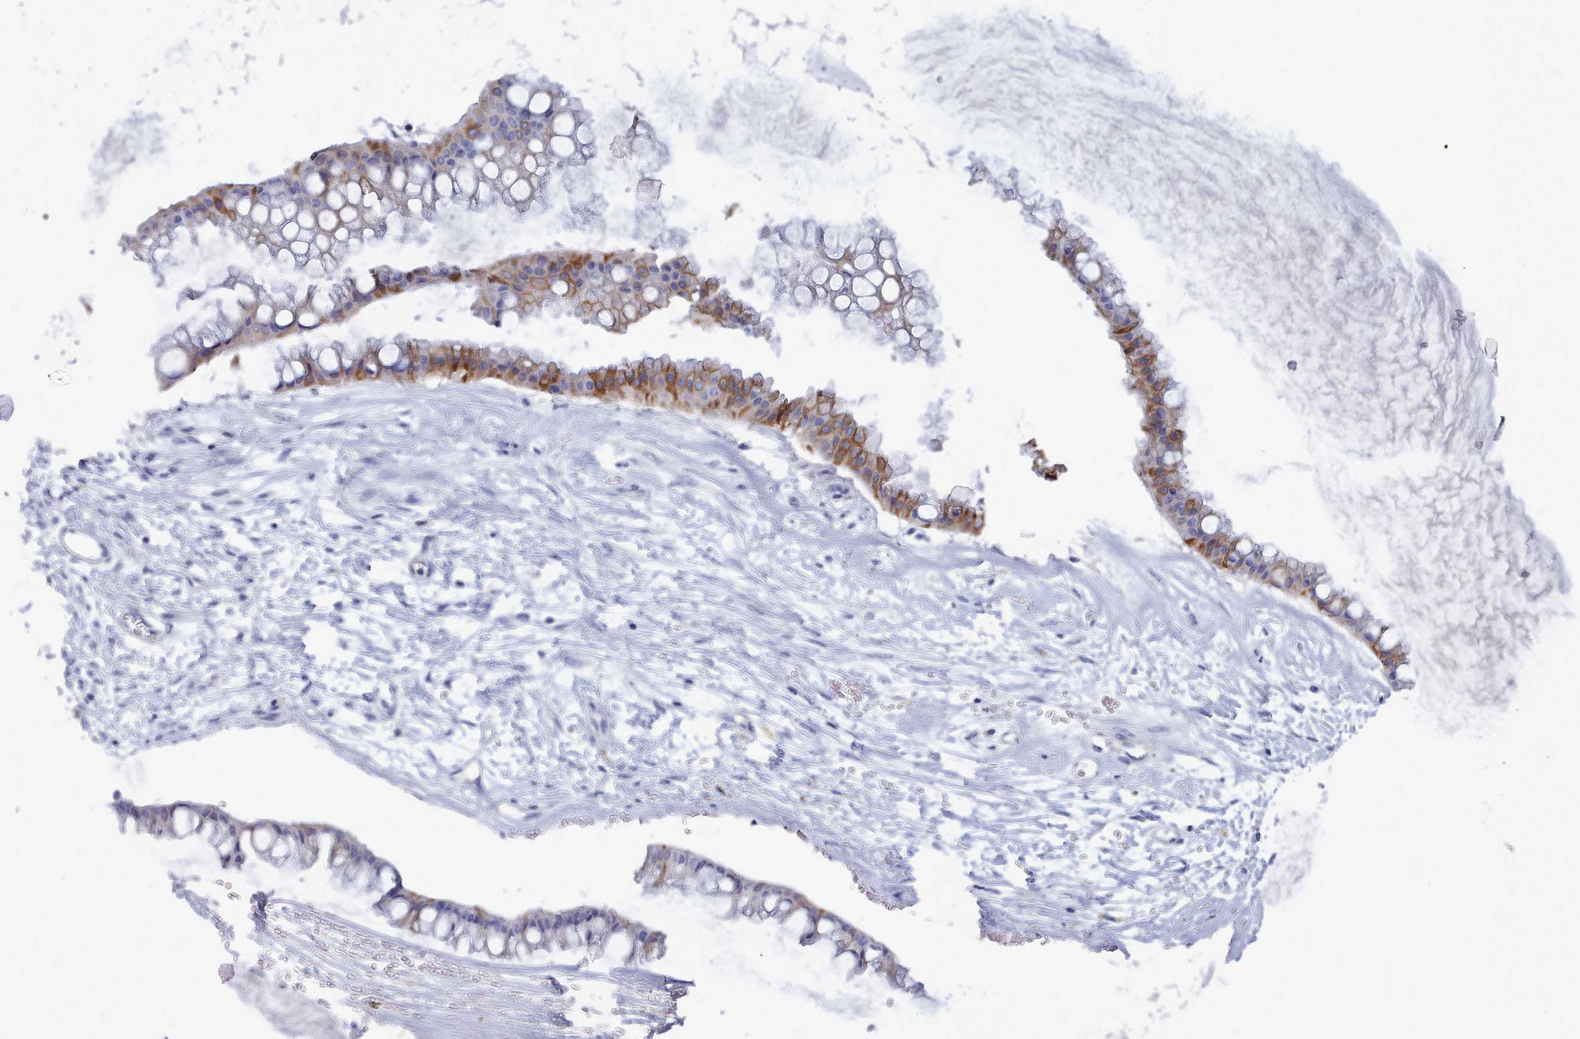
{"staining": {"intensity": "moderate", "quantity": "25%-75%", "location": "cytoplasmic/membranous"}, "tissue": "ovarian cancer", "cell_type": "Tumor cells", "image_type": "cancer", "snomed": [{"axis": "morphology", "description": "Cystadenocarcinoma, mucinous, NOS"}, {"axis": "topography", "description": "Ovary"}], "caption": "Mucinous cystadenocarcinoma (ovarian) stained with DAB immunohistochemistry reveals medium levels of moderate cytoplasmic/membranous staining in about 25%-75% of tumor cells.", "gene": "PDE4C", "patient": {"sex": "female", "age": 73}}